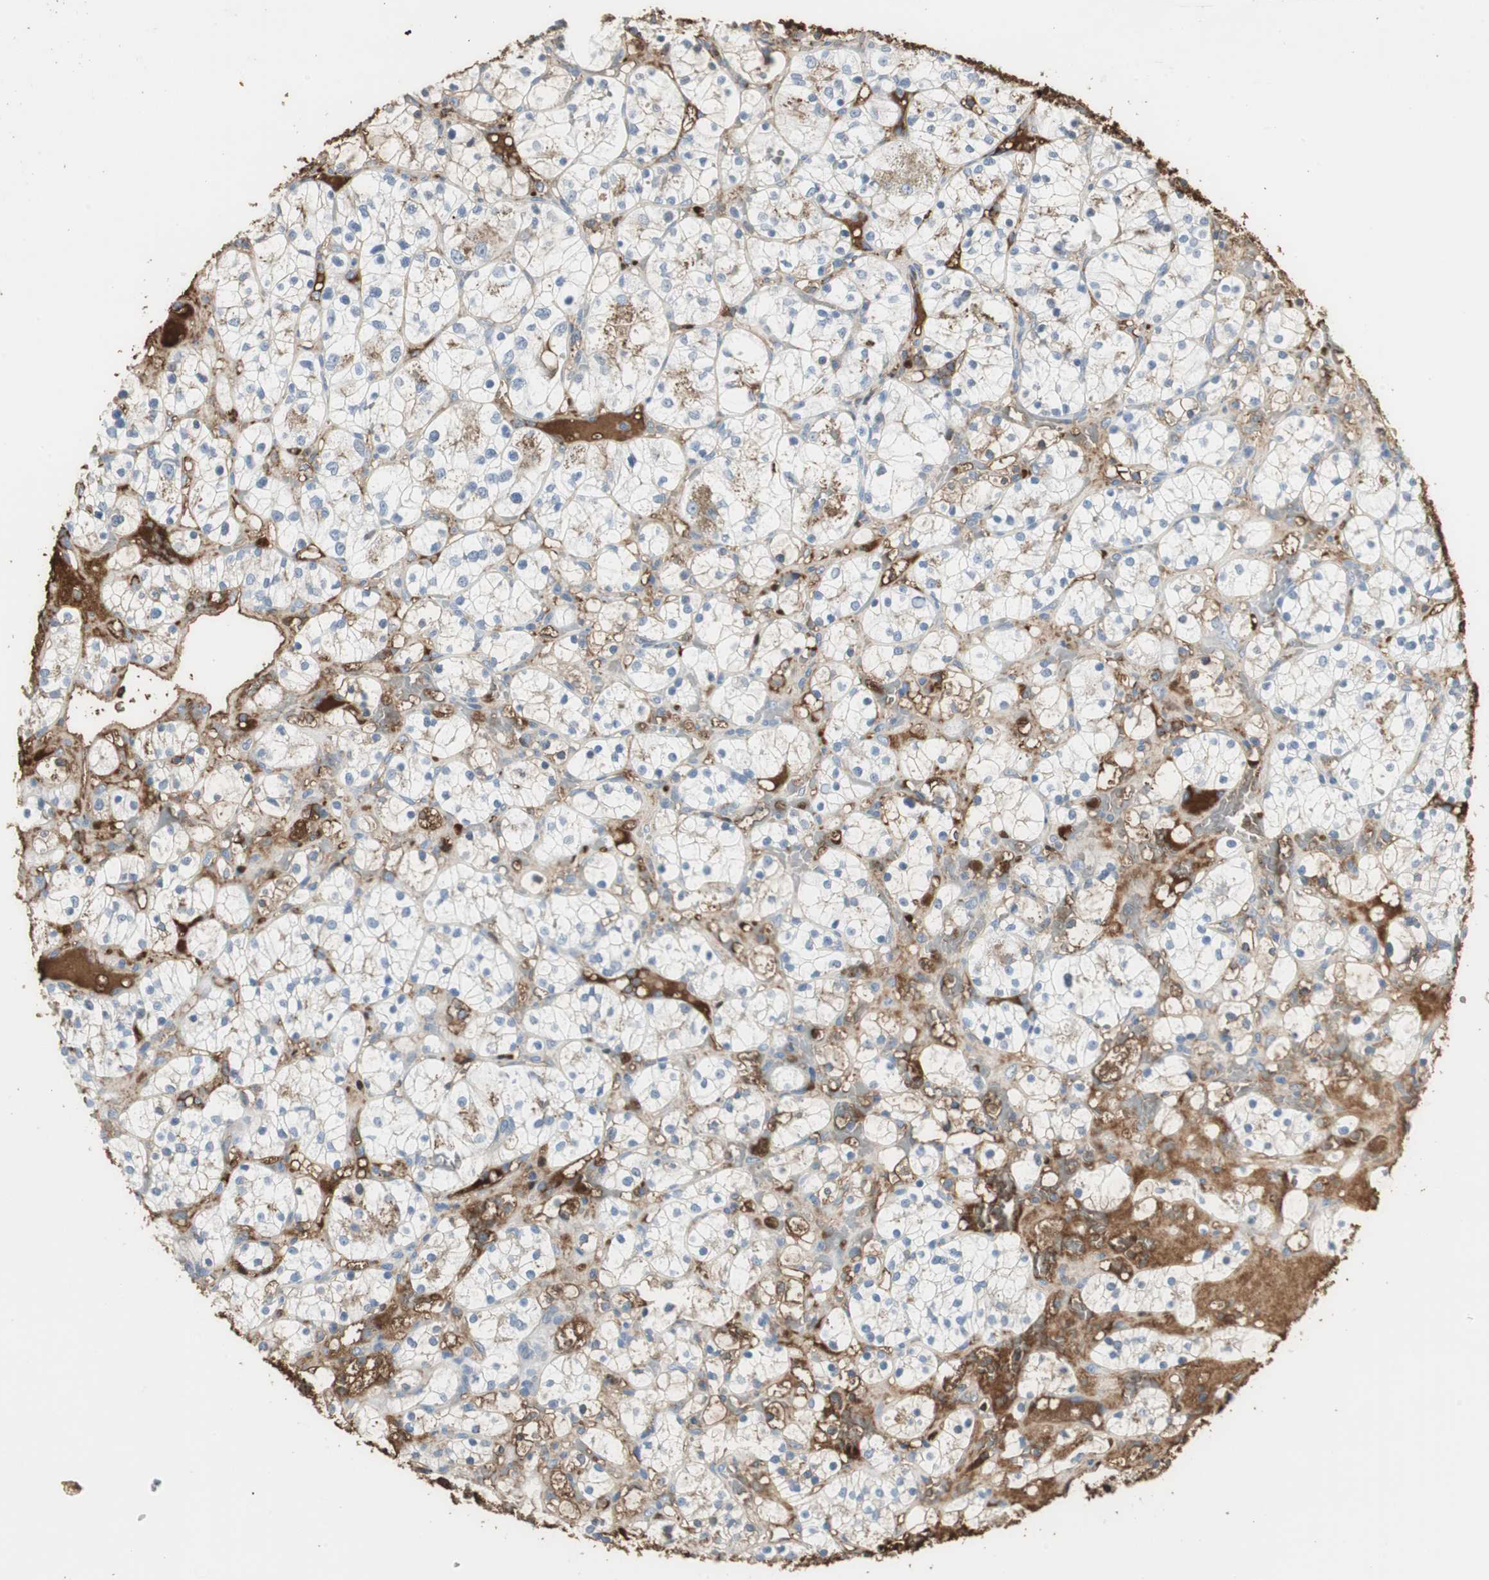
{"staining": {"intensity": "negative", "quantity": "none", "location": "none"}, "tissue": "renal cancer", "cell_type": "Tumor cells", "image_type": "cancer", "snomed": [{"axis": "morphology", "description": "Adenocarcinoma, NOS"}, {"axis": "topography", "description": "Kidney"}], "caption": "An image of human renal cancer (adenocarcinoma) is negative for staining in tumor cells. The staining was performed using DAB to visualize the protein expression in brown, while the nuclei were stained in blue with hematoxylin (Magnification: 20x).", "gene": "IGHA1", "patient": {"sex": "female", "age": 60}}